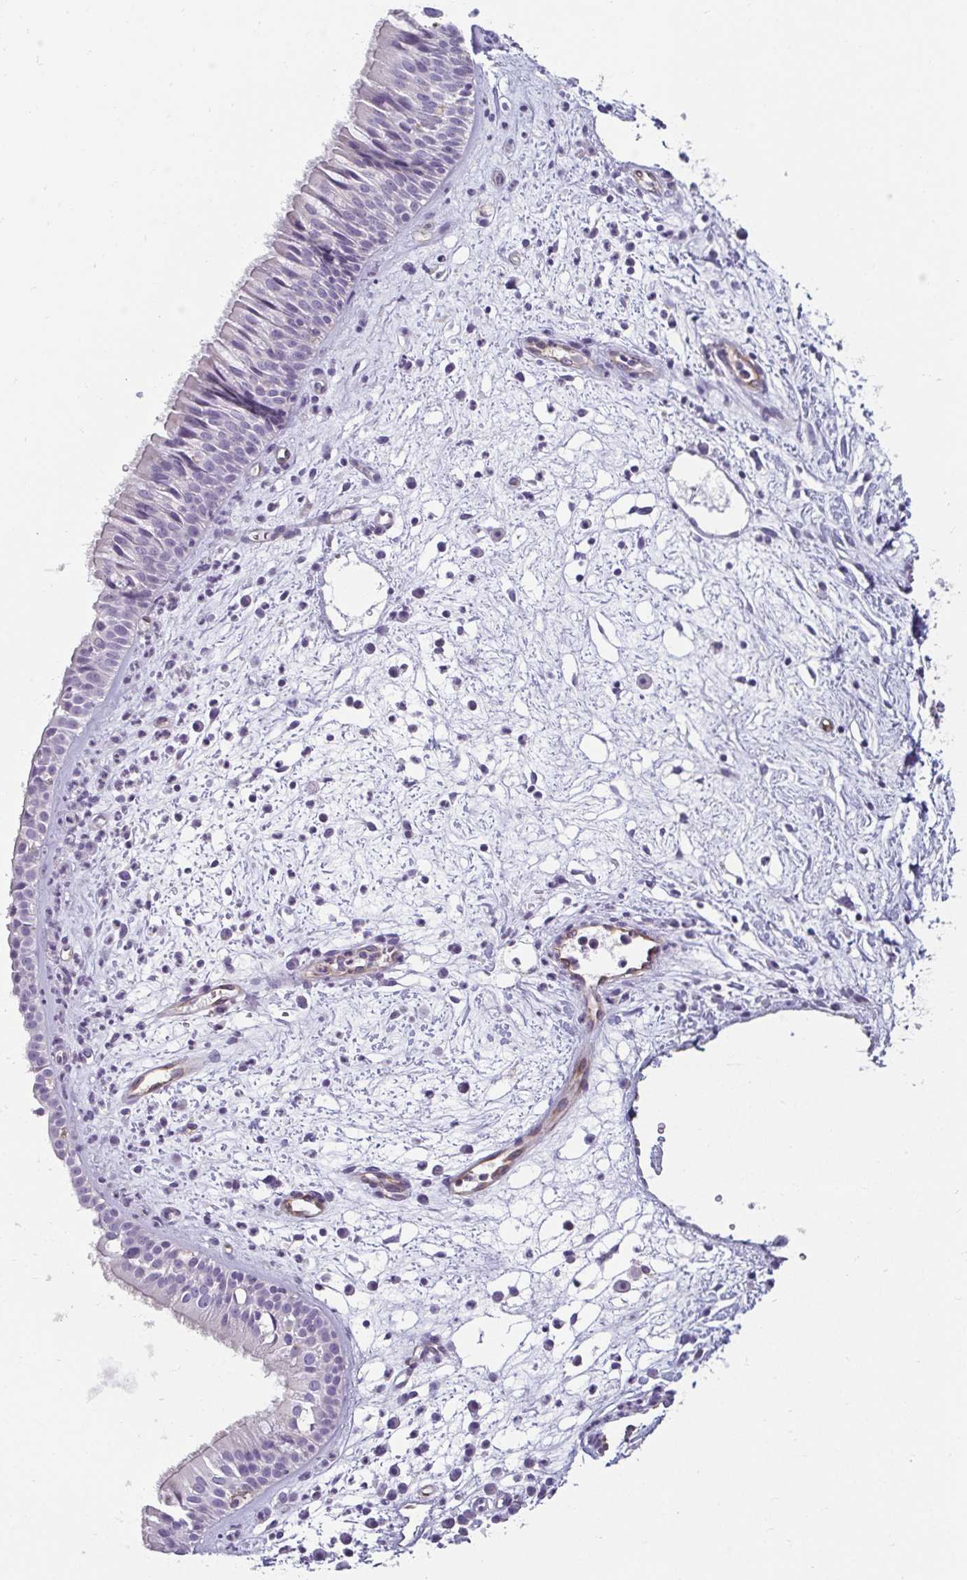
{"staining": {"intensity": "negative", "quantity": "none", "location": "none"}, "tissue": "nasopharynx", "cell_type": "Respiratory epithelial cells", "image_type": "normal", "snomed": [{"axis": "morphology", "description": "Normal tissue, NOS"}, {"axis": "topography", "description": "Nasopharynx"}], "caption": "The image exhibits no staining of respiratory epithelial cells in unremarkable nasopharynx. The staining was performed using DAB to visualize the protein expression in brown, while the nuclei were stained in blue with hematoxylin (Magnification: 20x).", "gene": "PDE2A", "patient": {"sex": "male", "age": 65}}